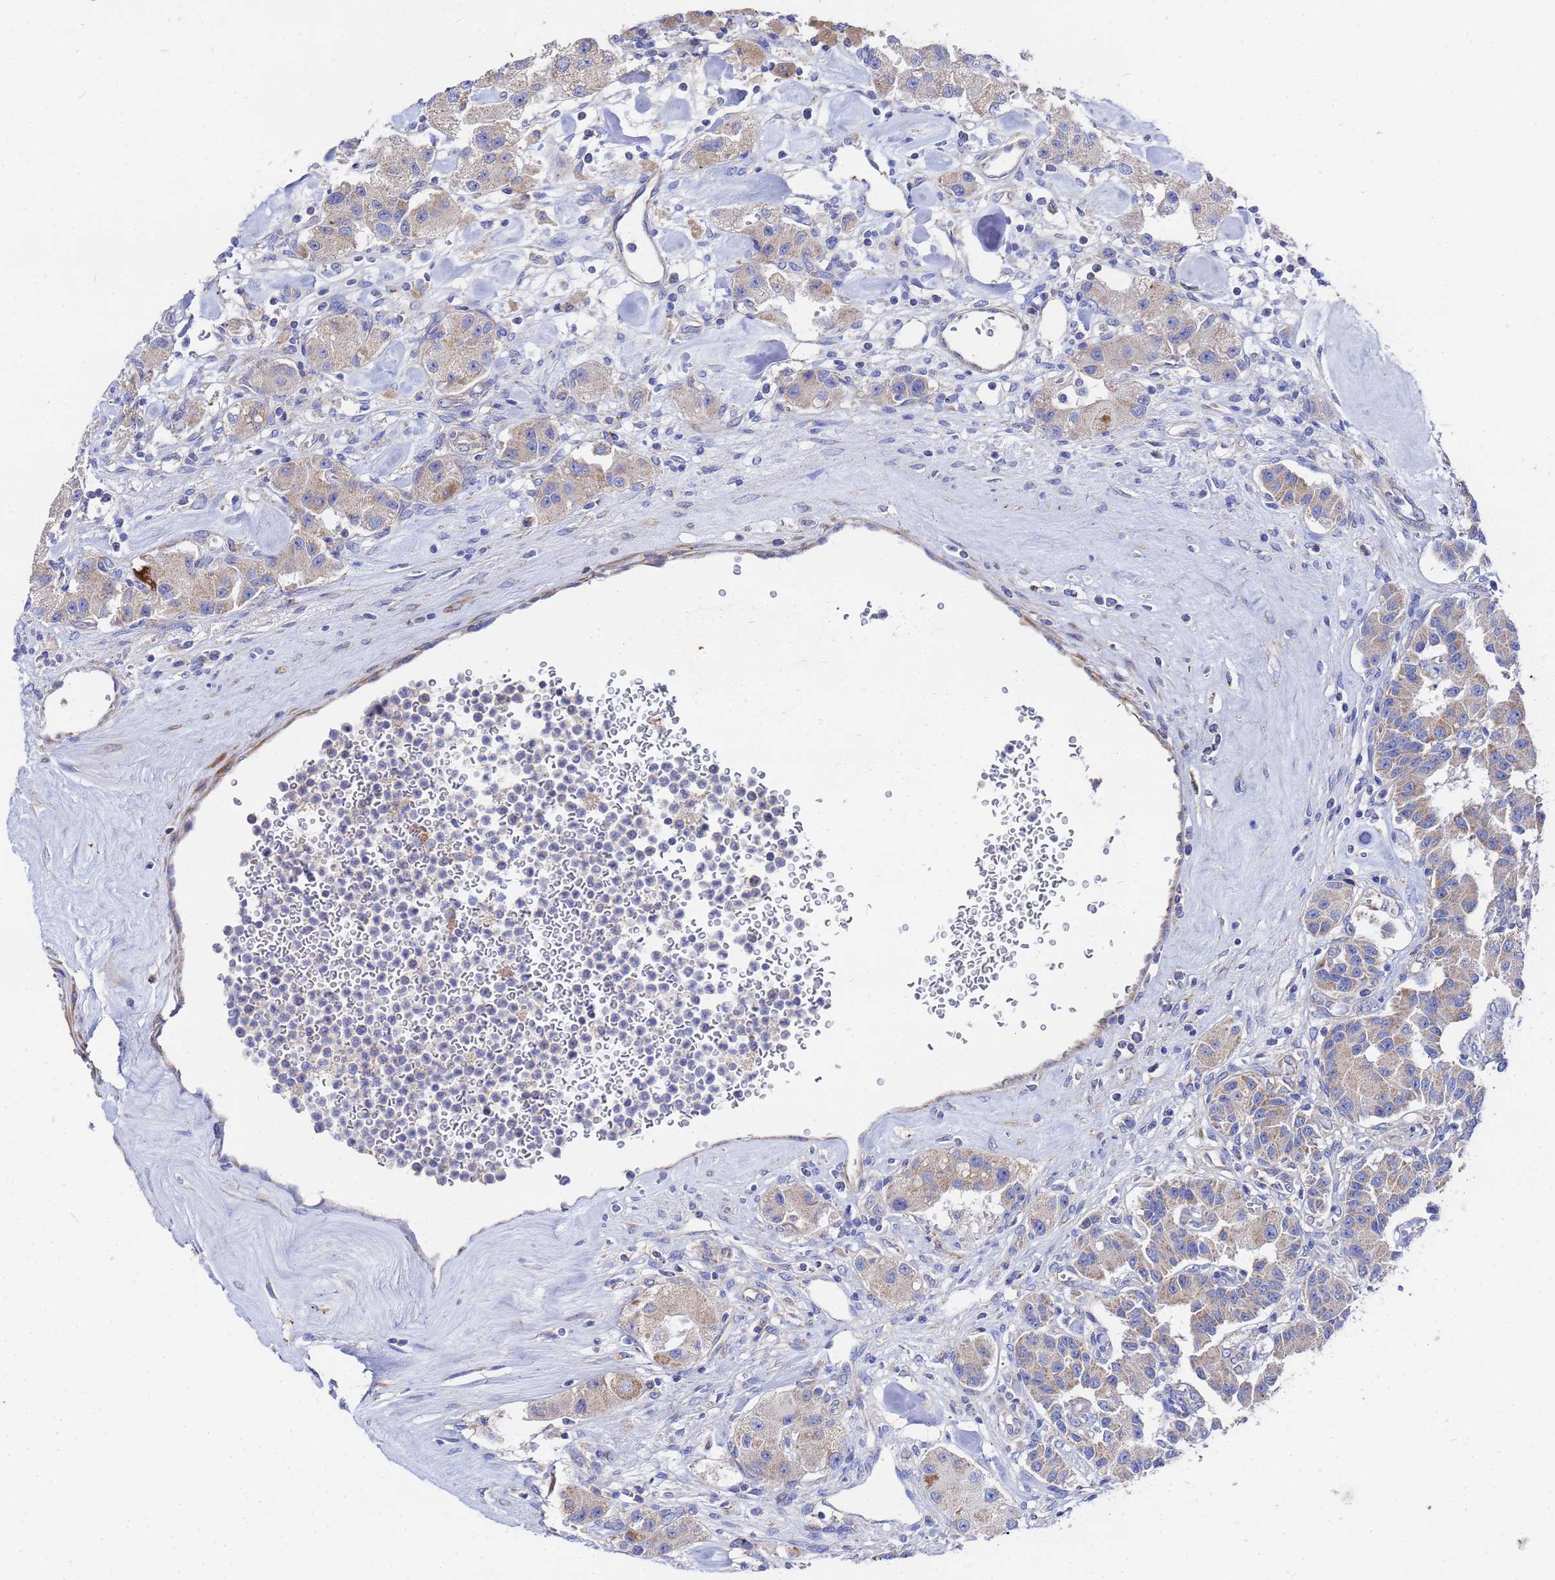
{"staining": {"intensity": "weak", "quantity": "25%-75%", "location": "cytoplasmic/membranous"}, "tissue": "carcinoid", "cell_type": "Tumor cells", "image_type": "cancer", "snomed": [{"axis": "morphology", "description": "Carcinoid, malignant, NOS"}, {"axis": "topography", "description": "Pancreas"}], "caption": "Carcinoid (malignant) stained with a brown dye reveals weak cytoplasmic/membranous positive staining in about 25%-75% of tumor cells.", "gene": "FAHD2A", "patient": {"sex": "male", "age": 41}}